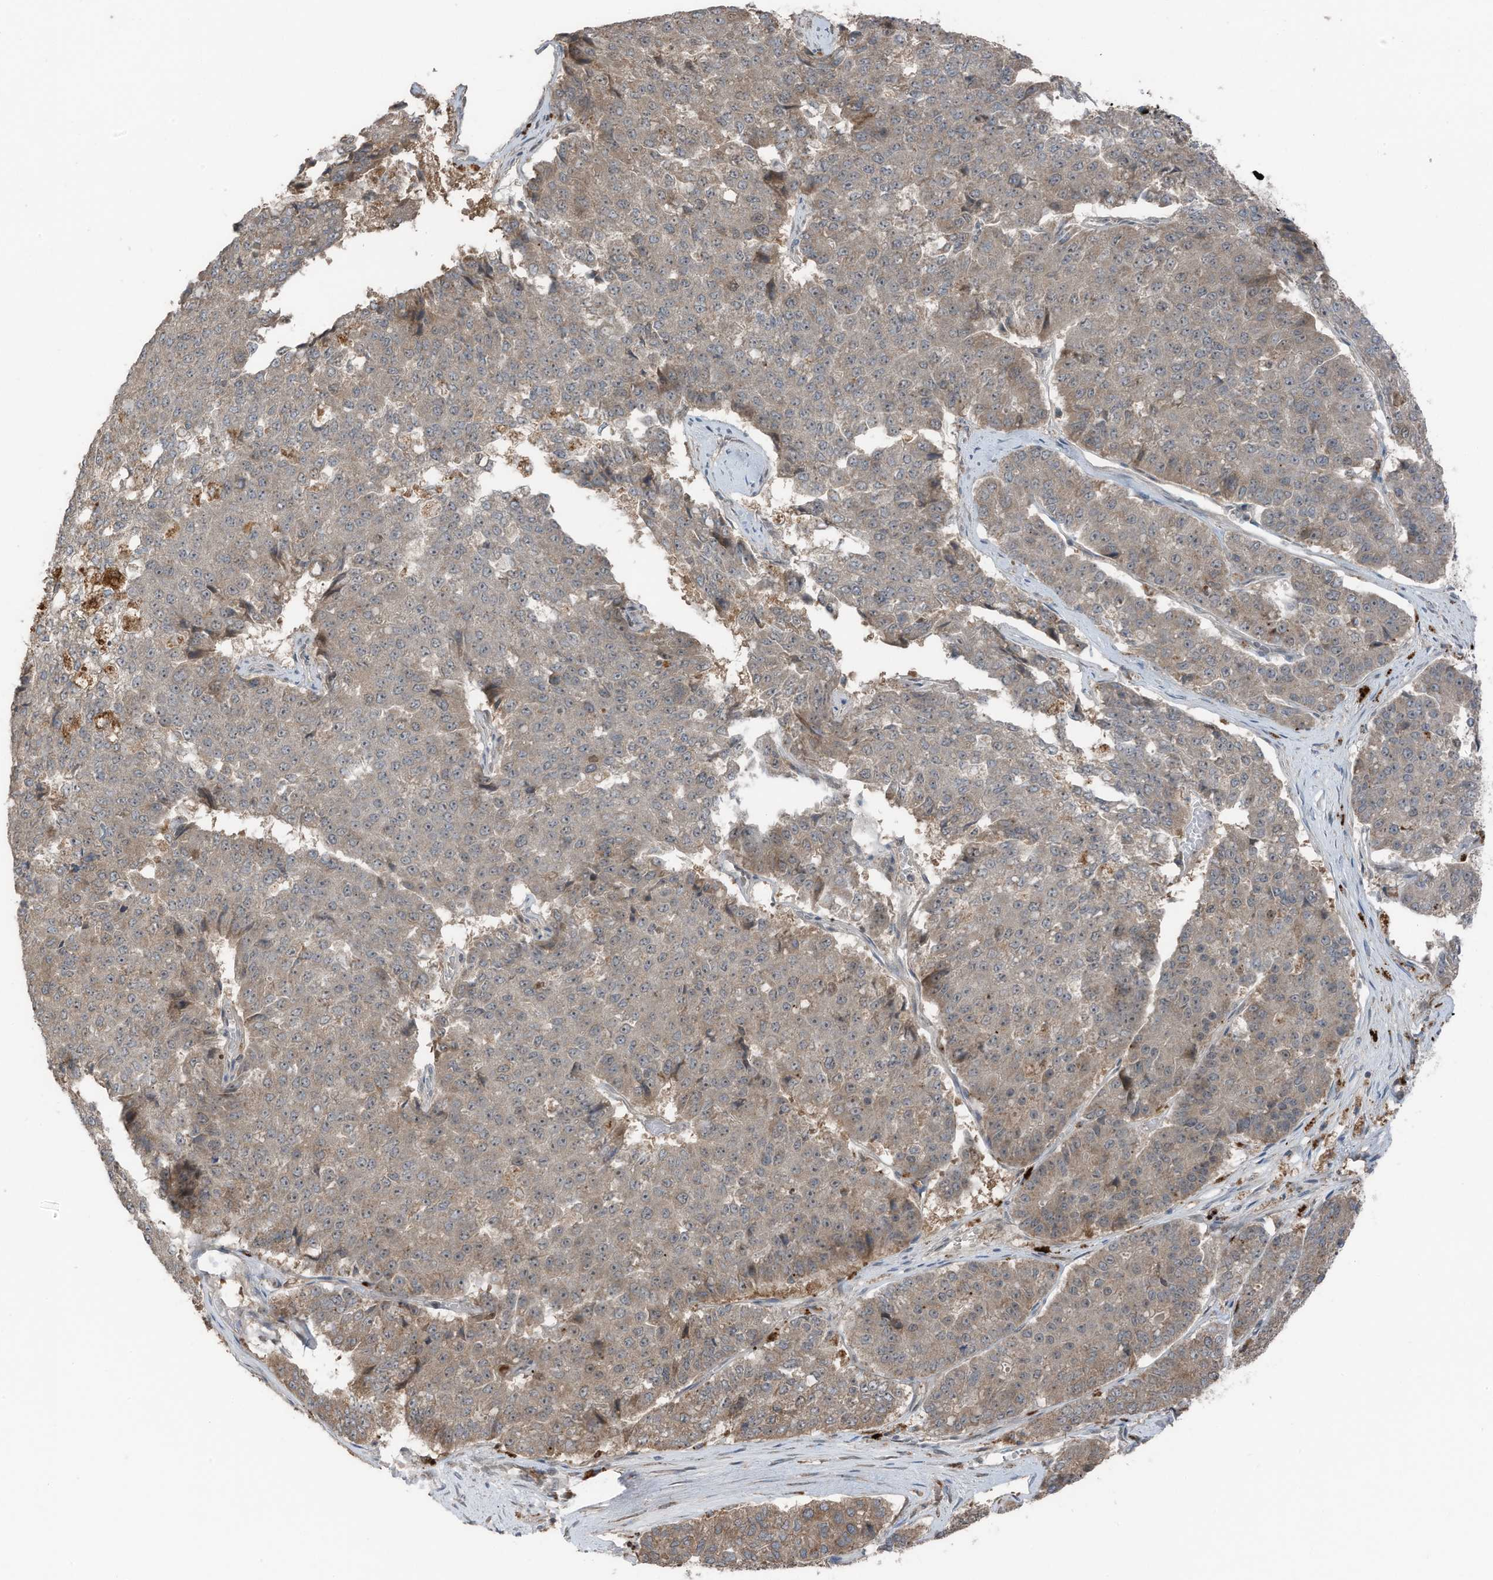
{"staining": {"intensity": "weak", "quantity": ">75%", "location": "cytoplasmic/membranous"}, "tissue": "pancreatic cancer", "cell_type": "Tumor cells", "image_type": "cancer", "snomed": [{"axis": "morphology", "description": "Adenocarcinoma, NOS"}, {"axis": "topography", "description": "Pancreas"}], "caption": "Immunohistochemical staining of pancreatic cancer (adenocarcinoma) demonstrates low levels of weak cytoplasmic/membranous protein expression in about >75% of tumor cells.", "gene": "TXNDC9", "patient": {"sex": "male", "age": 50}}